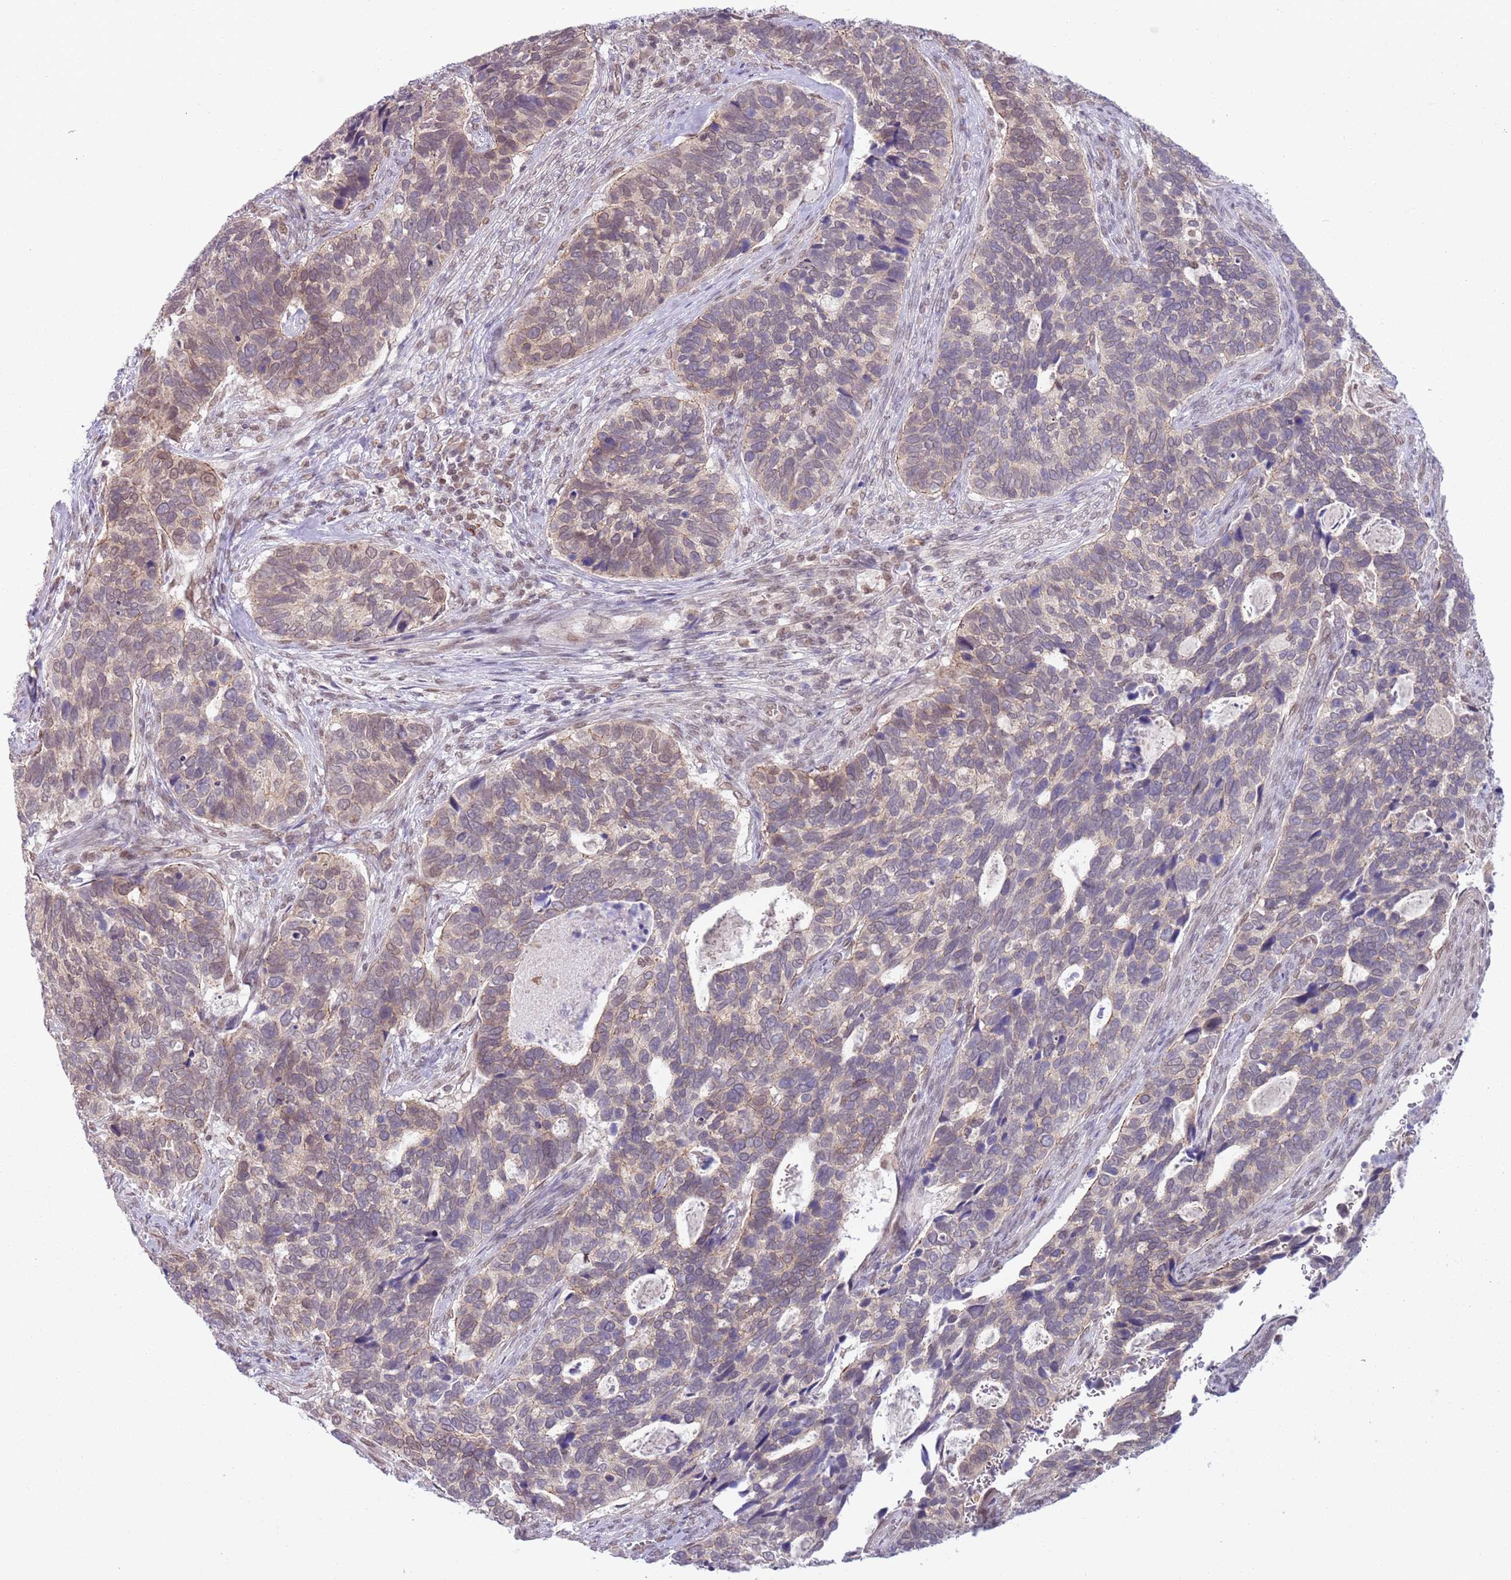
{"staining": {"intensity": "weak", "quantity": ">75%", "location": "cytoplasmic/membranous,nuclear"}, "tissue": "cervical cancer", "cell_type": "Tumor cells", "image_type": "cancer", "snomed": [{"axis": "morphology", "description": "Squamous cell carcinoma, NOS"}, {"axis": "topography", "description": "Cervix"}], "caption": "Protein staining of squamous cell carcinoma (cervical) tissue exhibits weak cytoplasmic/membranous and nuclear staining in approximately >75% of tumor cells.", "gene": "TM2D1", "patient": {"sex": "female", "age": 38}}